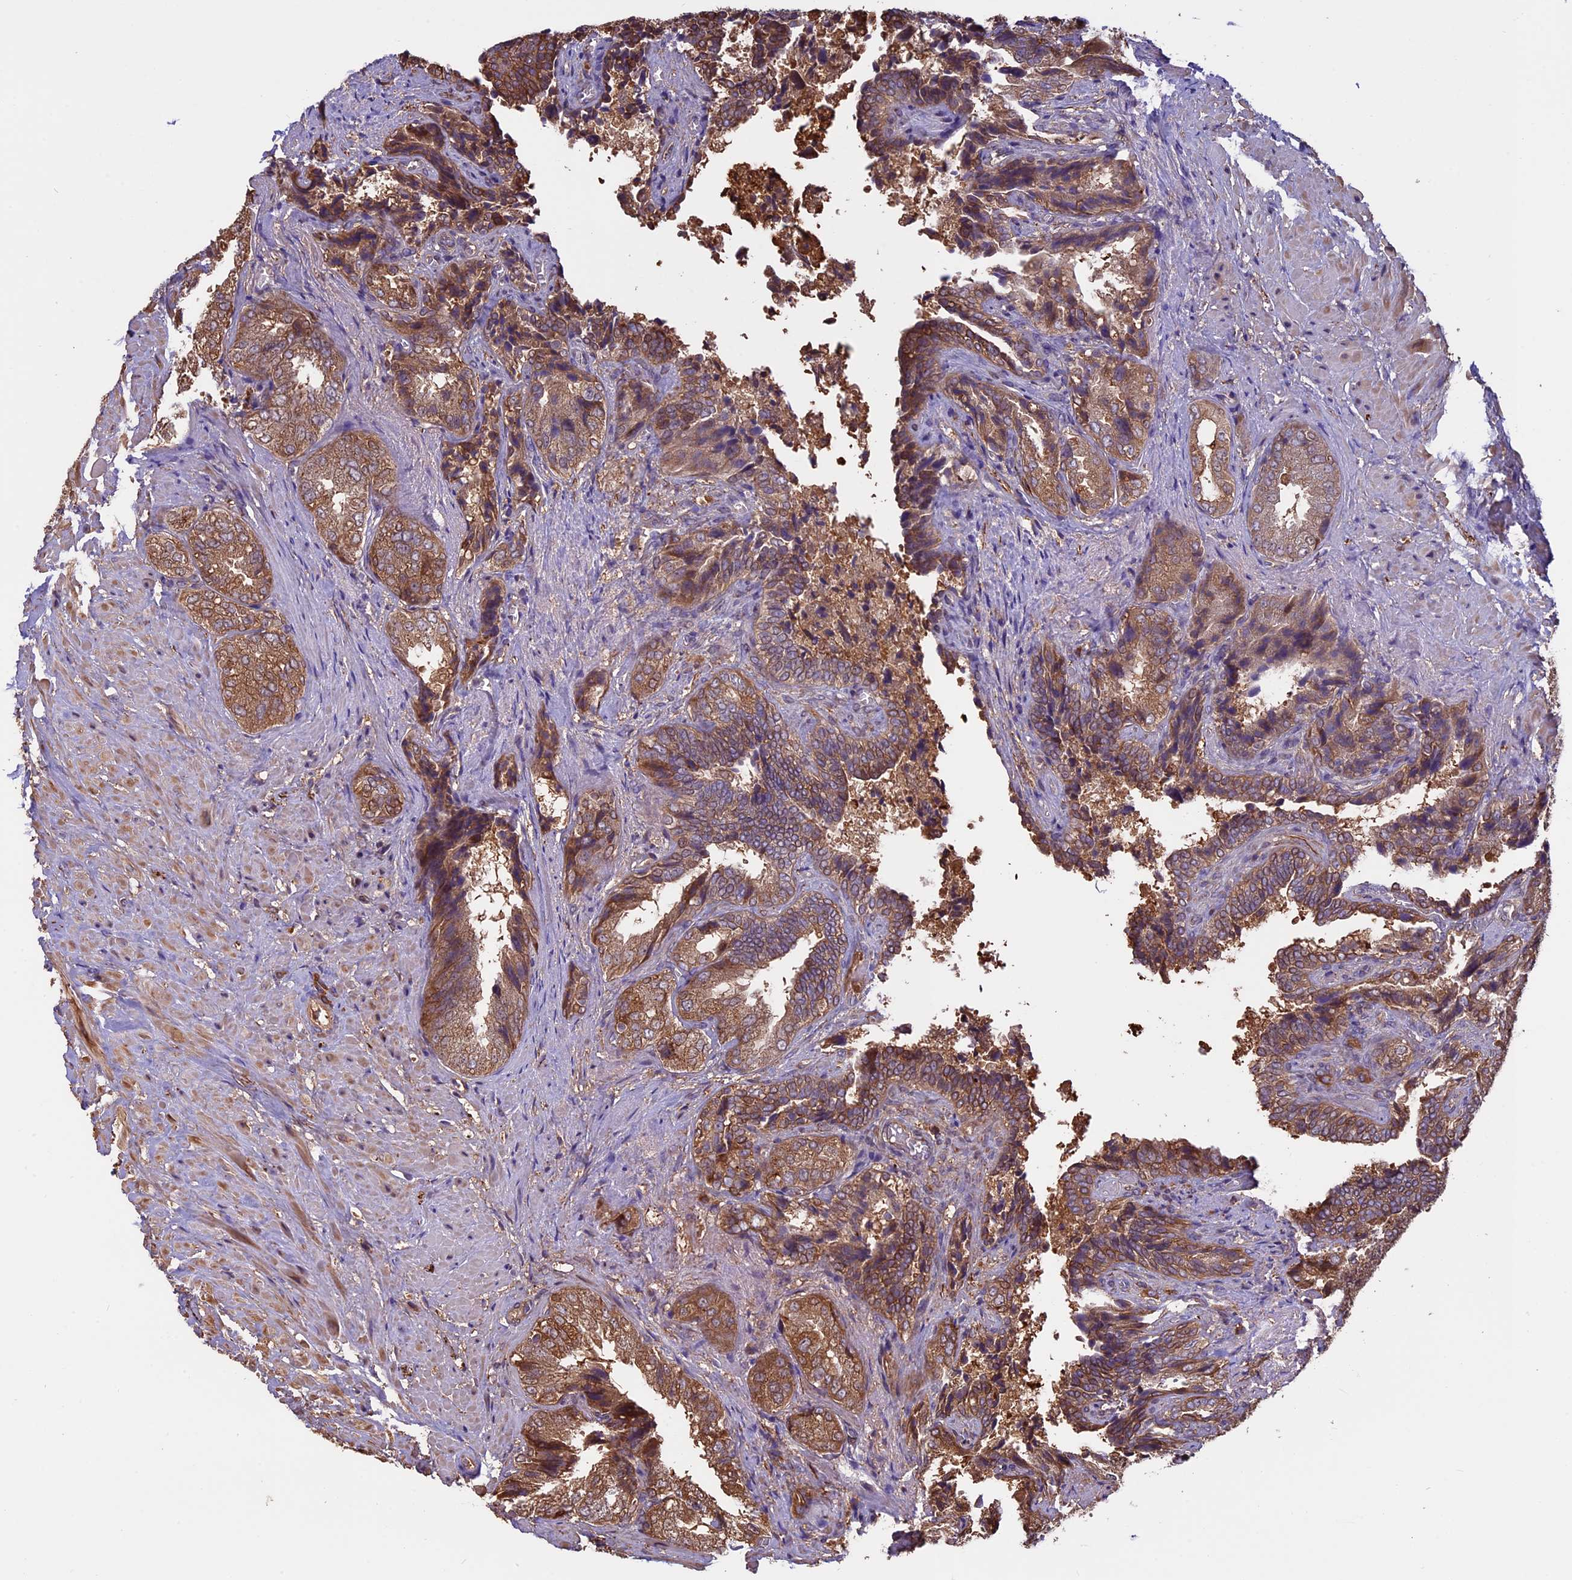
{"staining": {"intensity": "moderate", "quantity": ">75%", "location": "cytoplasmic/membranous"}, "tissue": "seminal vesicle", "cell_type": "Glandular cells", "image_type": "normal", "snomed": [{"axis": "morphology", "description": "Normal tissue, NOS"}, {"axis": "topography", "description": "Seminal veicle"}, {"axis": "topography", "description": "Peripheral nerve tissue"}], "caption": "Immunohistochemistry (IHC) histopathology image of benign seminal vesicle: human seminal vesicle stained using IHC demonstrates medium levels of moderate protein expression localized specifically in the cytoplasmic/membranous of glandular cells, appearing as a cytoplasmic/membranous brown color.", "gene": "VWA3A", "patient": {"sex": "male", "age": 63}}